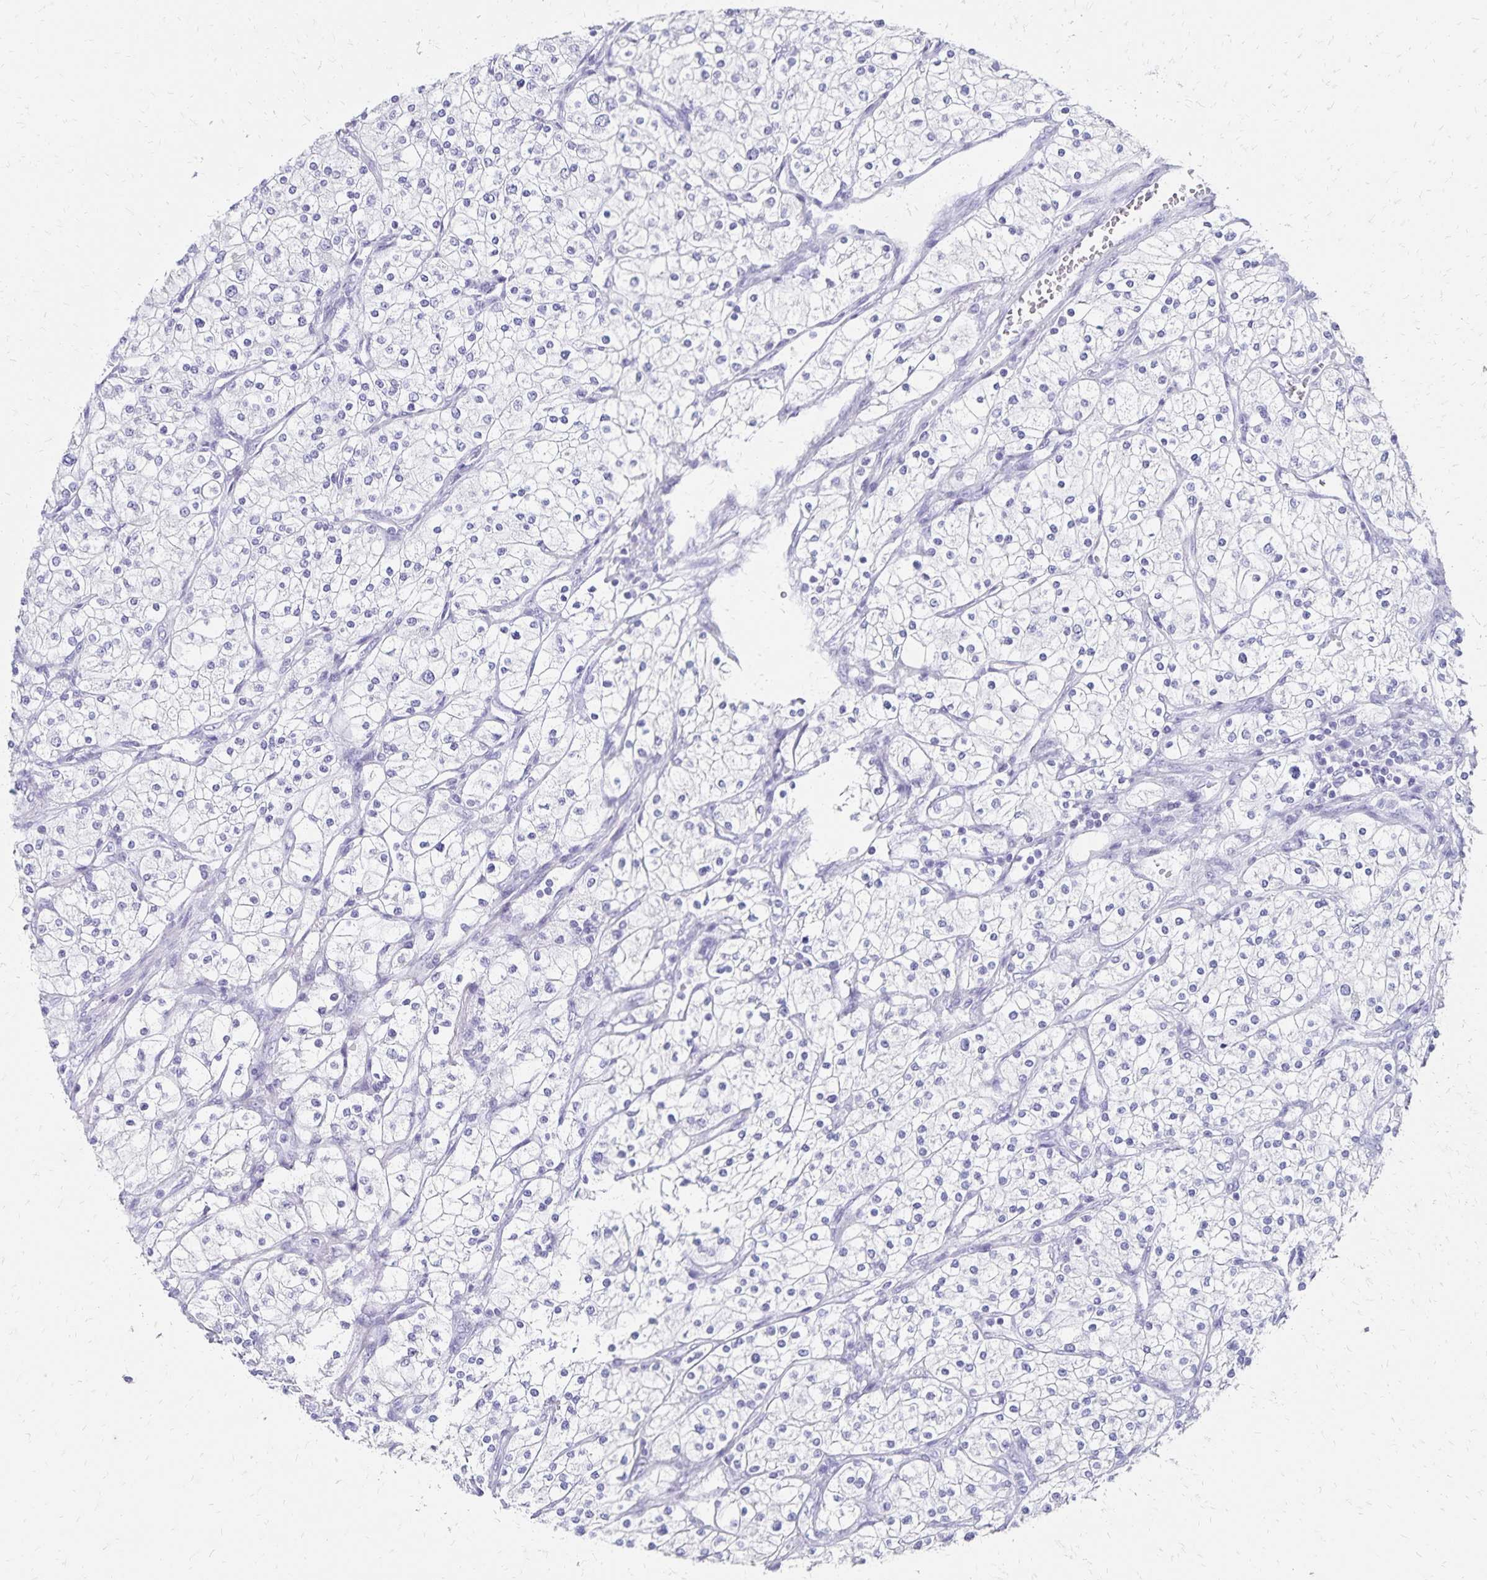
{"staining": {"intensity": "negative", "quantity": "none", "location": "none"}, "tissue": "renal cancer", "cell_type": "Tumor cells", "image_type": "cancer", "snomed": [{"axis": "morphology", "description": "Adenocarcinoma, NOS"}, {"axis": "topography", "description": "Kidney"}], "caption": "DAB immunohistochemical staining of human renal cancer (adenocarcinoma) reveals no significant positivity in tumor cells.", "gene": "GIP", "patient": {"sex": "male", "age": 80}}